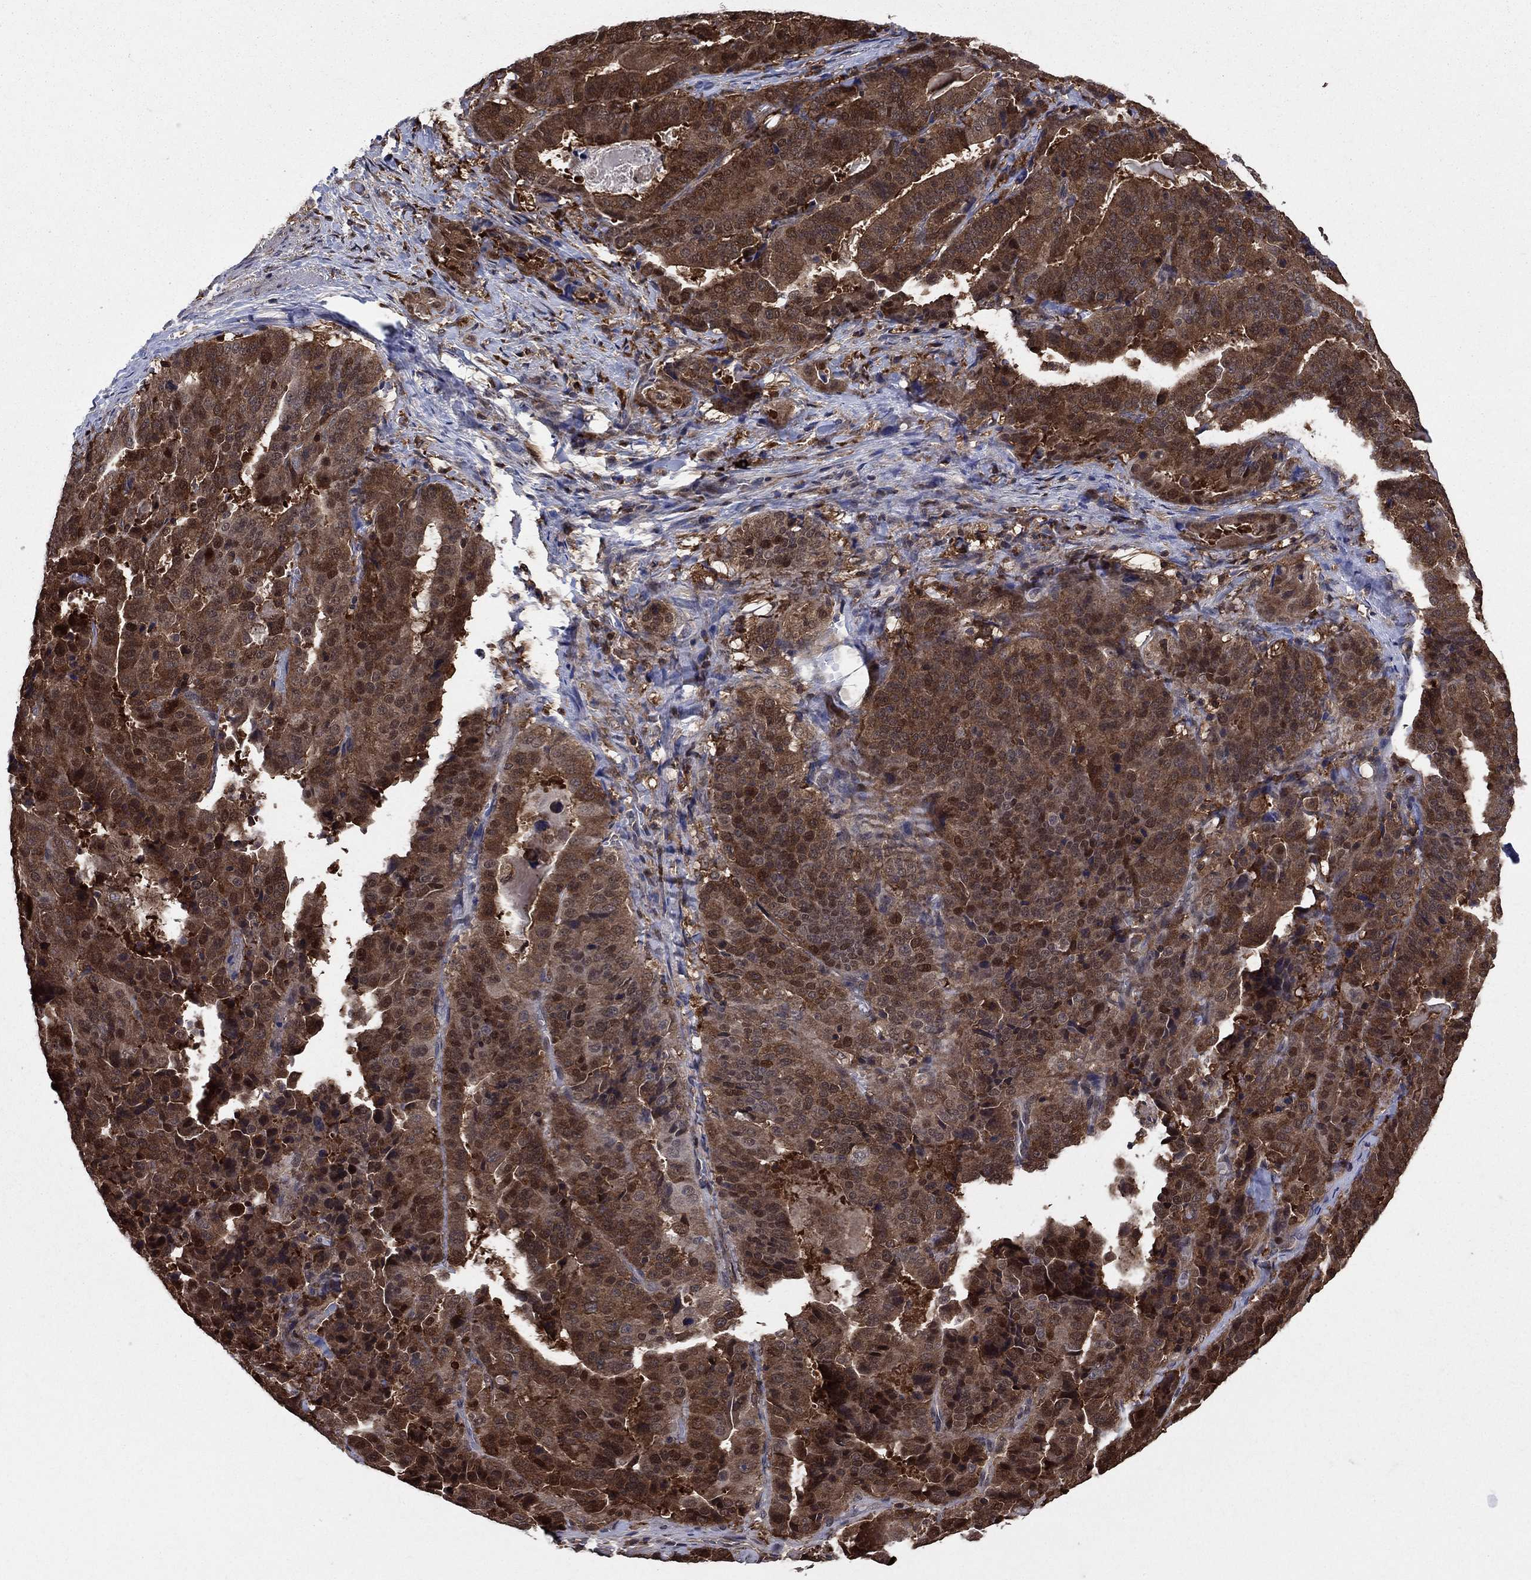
{"staining": {"intensity": "strong", "quantity": ">75%", "location": "cytoplasmic/membranous"}, "tissue": "stomach cancer", "cell_type": "Tumor cells", "image_type": "cancer", "snomed": [{"axis": "morphology", "description": "Adenocarcinoma, NOS"}, {"axis": "topography", "description": "Stomach"}], "caption": "There is high levels of strong cytoplasmic/membranous expression in tumor cells of stomach adenocarcinoma, as demonstrated by immunohistochemical staining (brown color).", "gene": "CACYBP", "patient": {"sex": "male", "age": 48}}